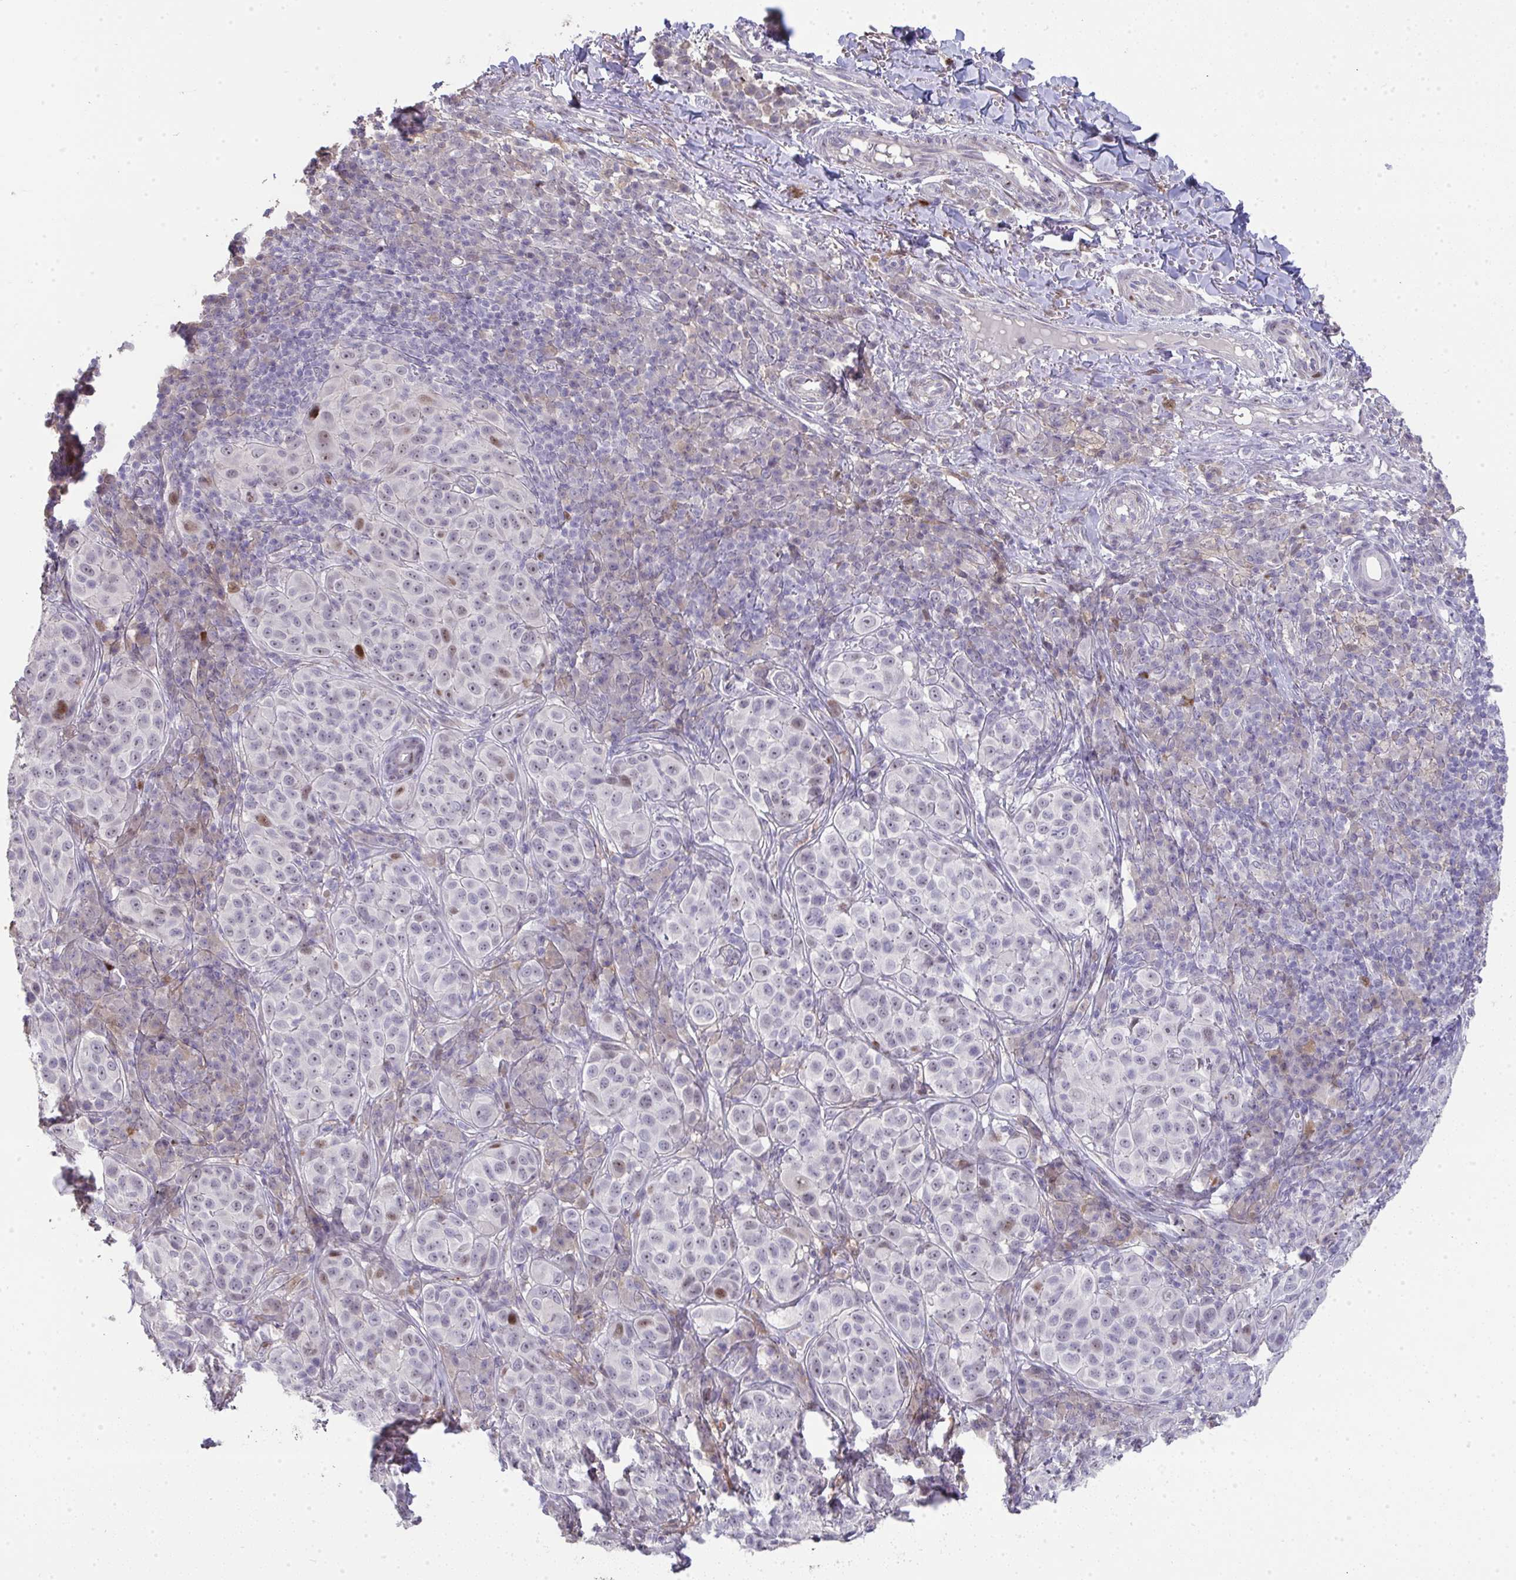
{"staining": {"intensity": "moderate", "quantity": "<25%", "location": "nuclear"}, "tissue": "melanoma", "cell_type": "Tumor cells", "image_type": "cancer", "snomed": [{"axis": "morphology", "description": "Malignant melanoma, NOS"}, {"axis": "topography", "description": "Skin"}], "caption": "Protein positivity by IHC displays moderate nuclear positivity in about <25% of tumor cells in malignant melanoma.", "gene": "GALNT16", "patient": {"sex": "male", "age": 38}}